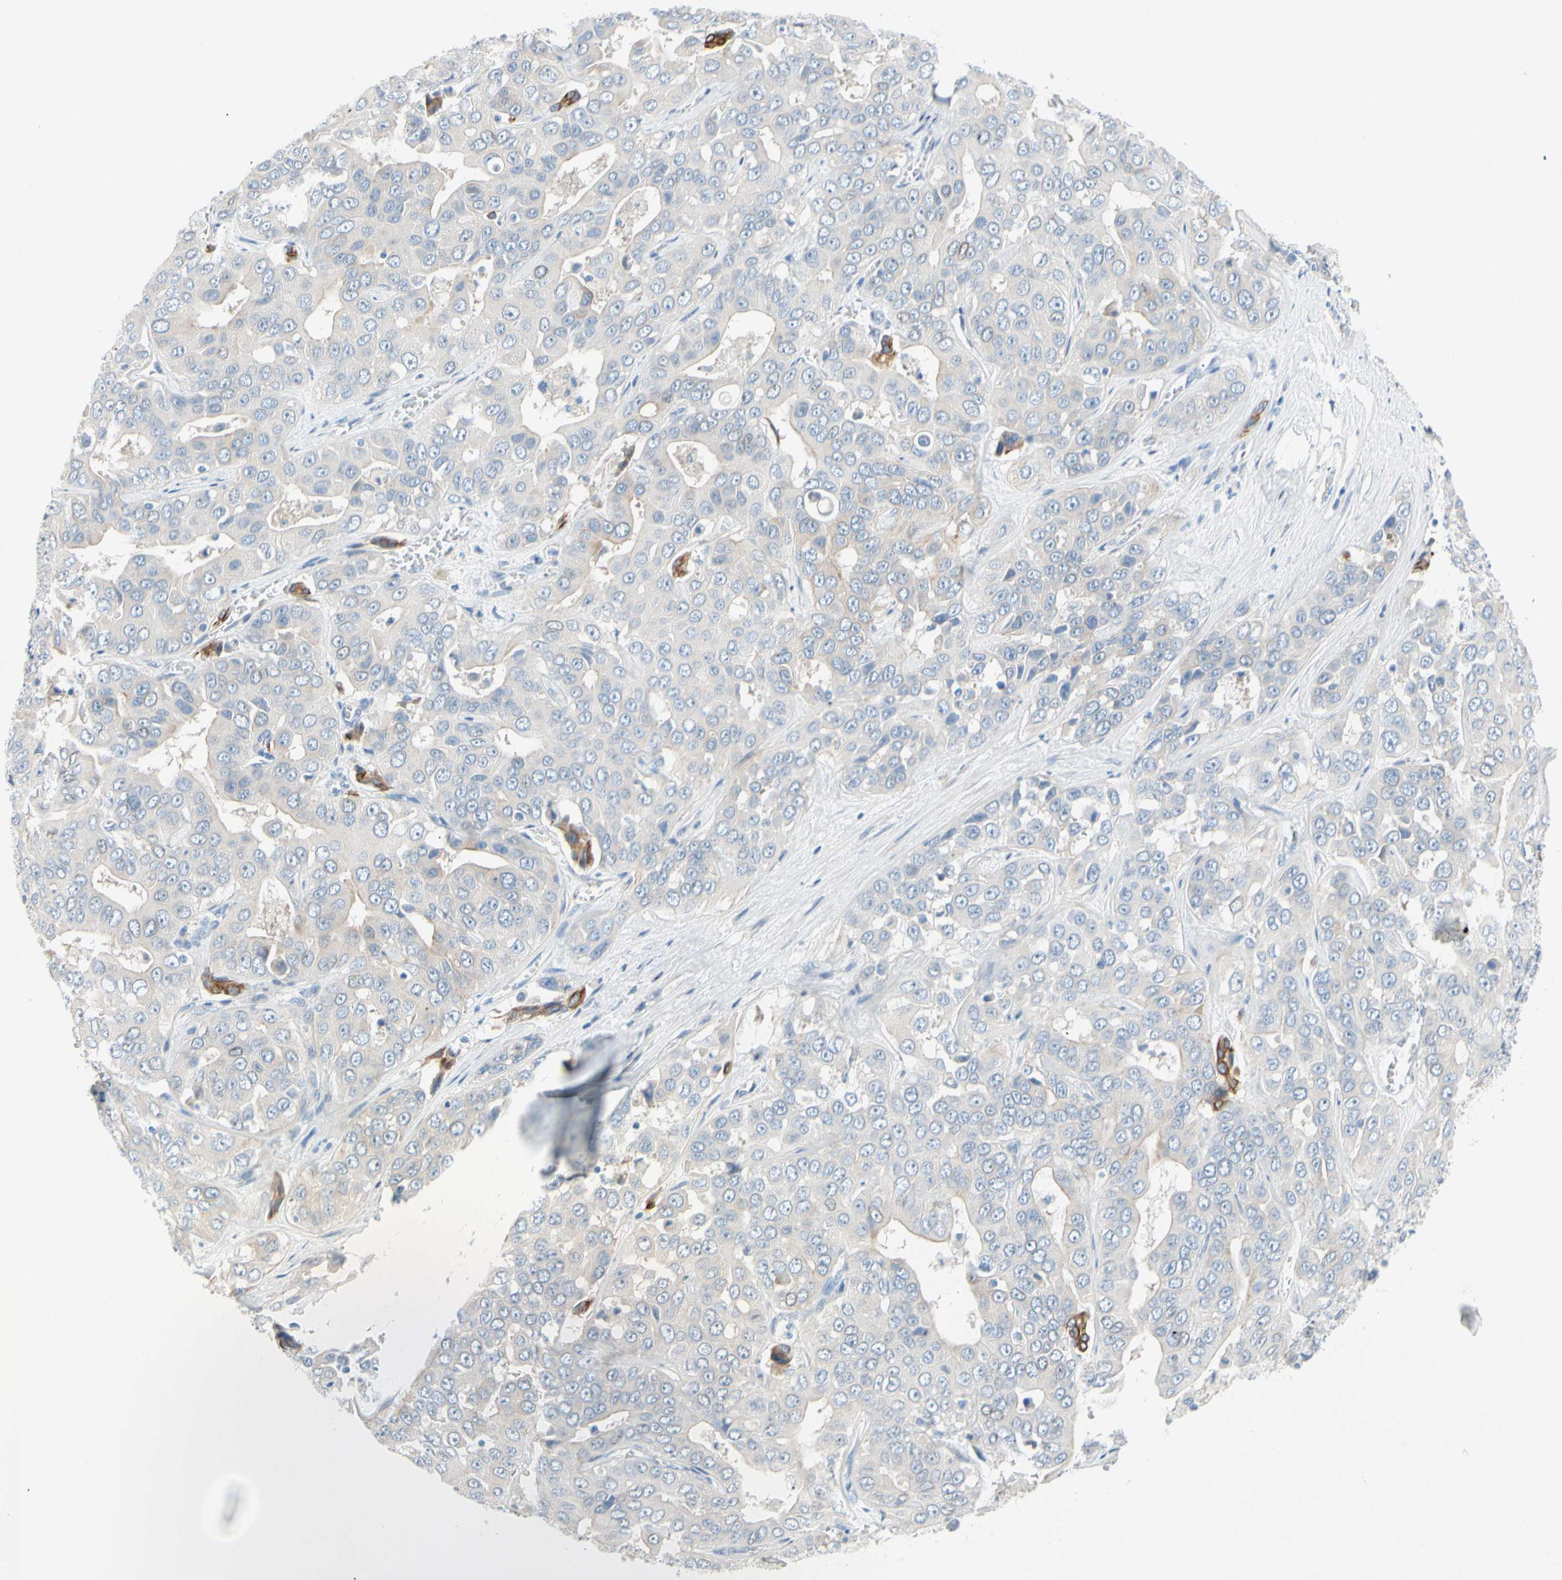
{"staining": {"intensity": "negative", "quantity": "none", "location": "none"}, "tissue": "liver cancer", "cell_type": "Tumor cells", "image_type": "cancer", "snomed": [{"axis": "morphology", "description": "Cholangiocarcinoma"}, {"axis": "topography", "description": "Liver"}], "caption": "Liver cancer stained for a protein using immunohistochemistry (IHC) shows no staining tumor cells.", "gene": "ZNF132", "patient": {"sex": "female", "age": 52}}